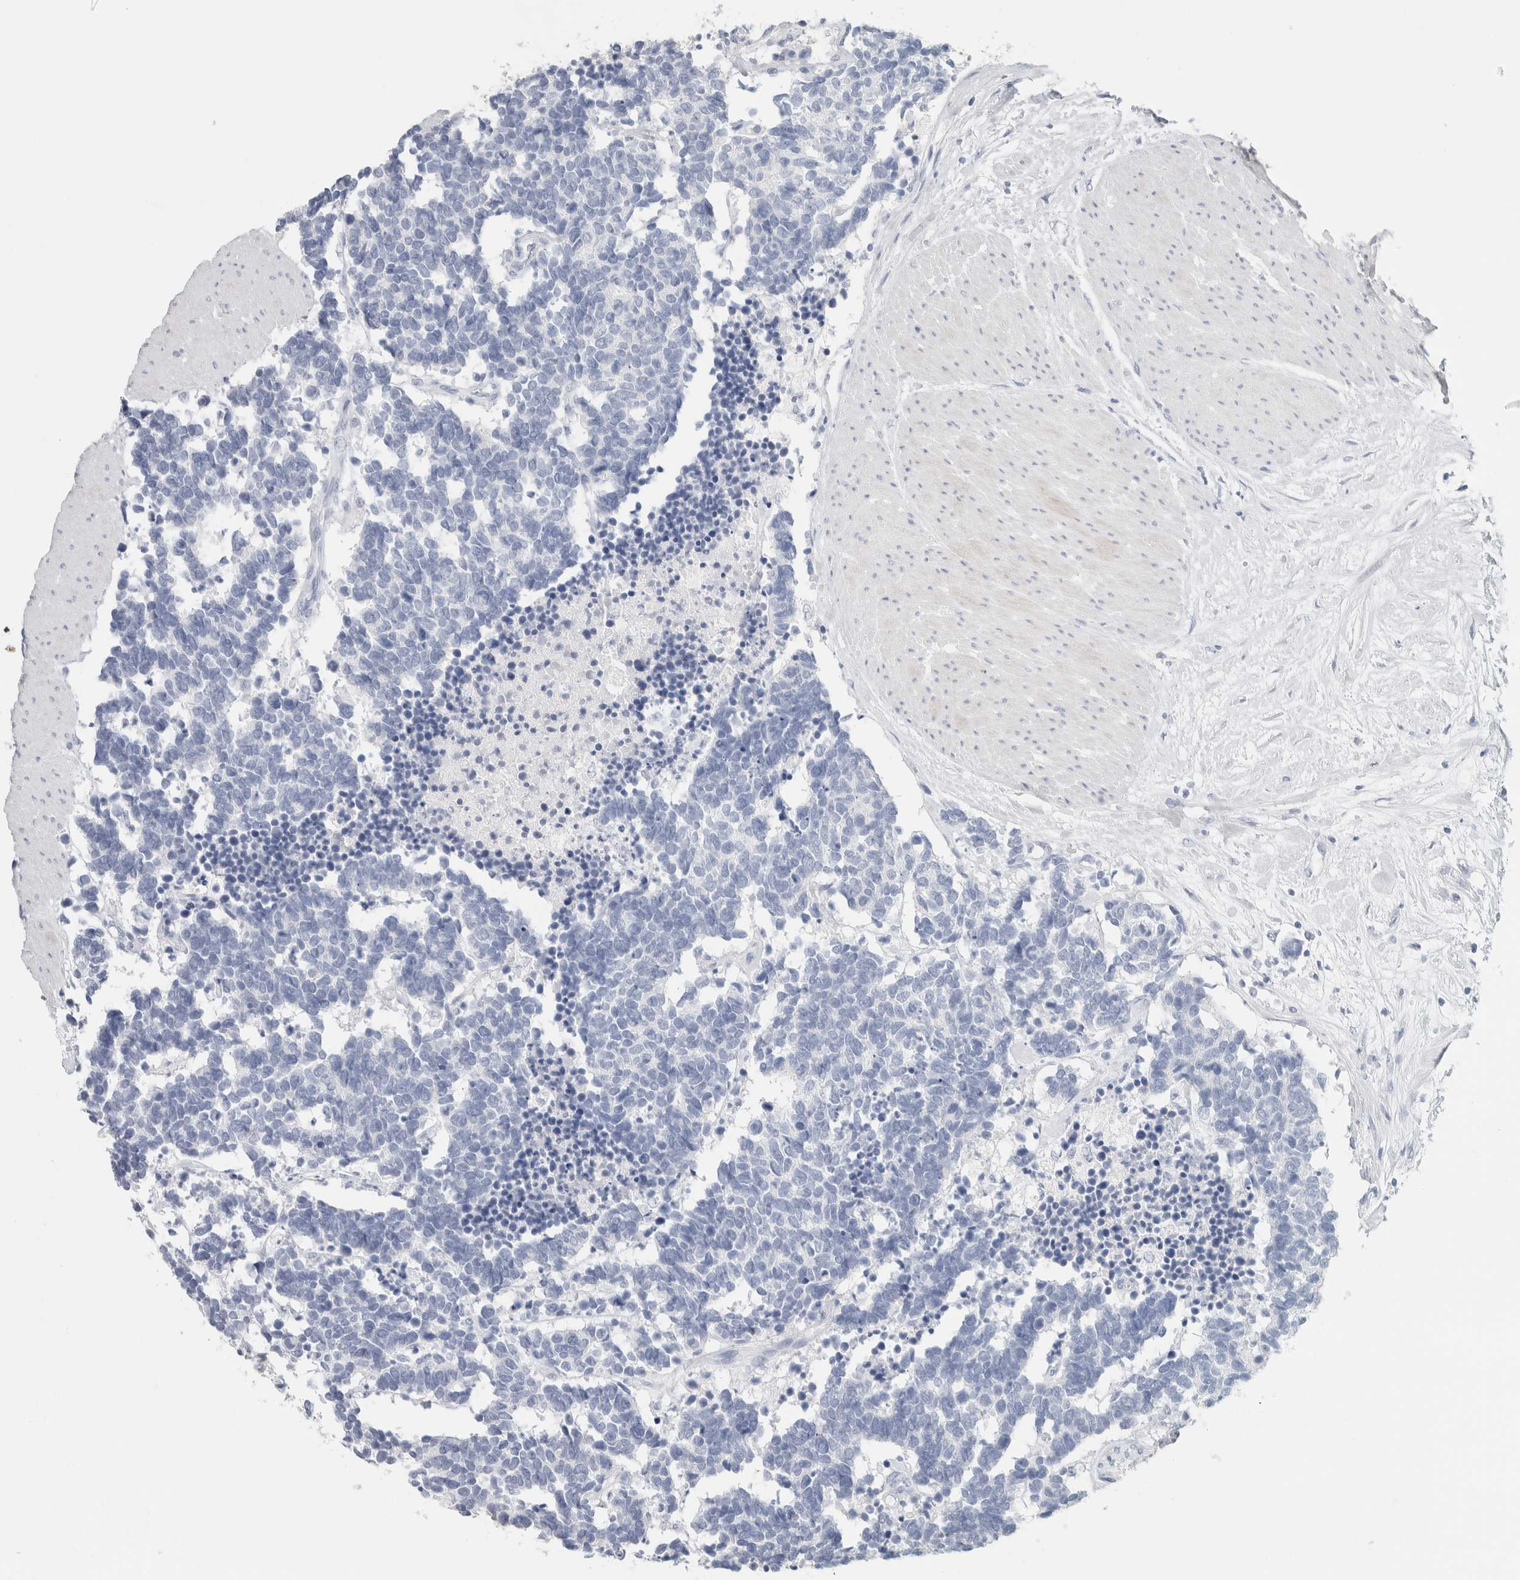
{"staining": {"intensity": "negative", "quantity": "none", "location": "none"}, "tissue": "carcinoid", "cell_type": "Tumor cells", "image_type": "cancer", "snomed": [{"axis": "morphology", "description": "Carcinoma, NOS"}, {"axis": "morphology", "description": "Carcinoid, malignant, NOS"}, {"axis": "topography", "description": "Urinary bladder"}], "caption": "IHC micrograph of human carcinoid stained for a protein (brown), which reveals no expression in tumor cells.", "gene": "IL6", "patient": {"sex": "male", "age": 57}}